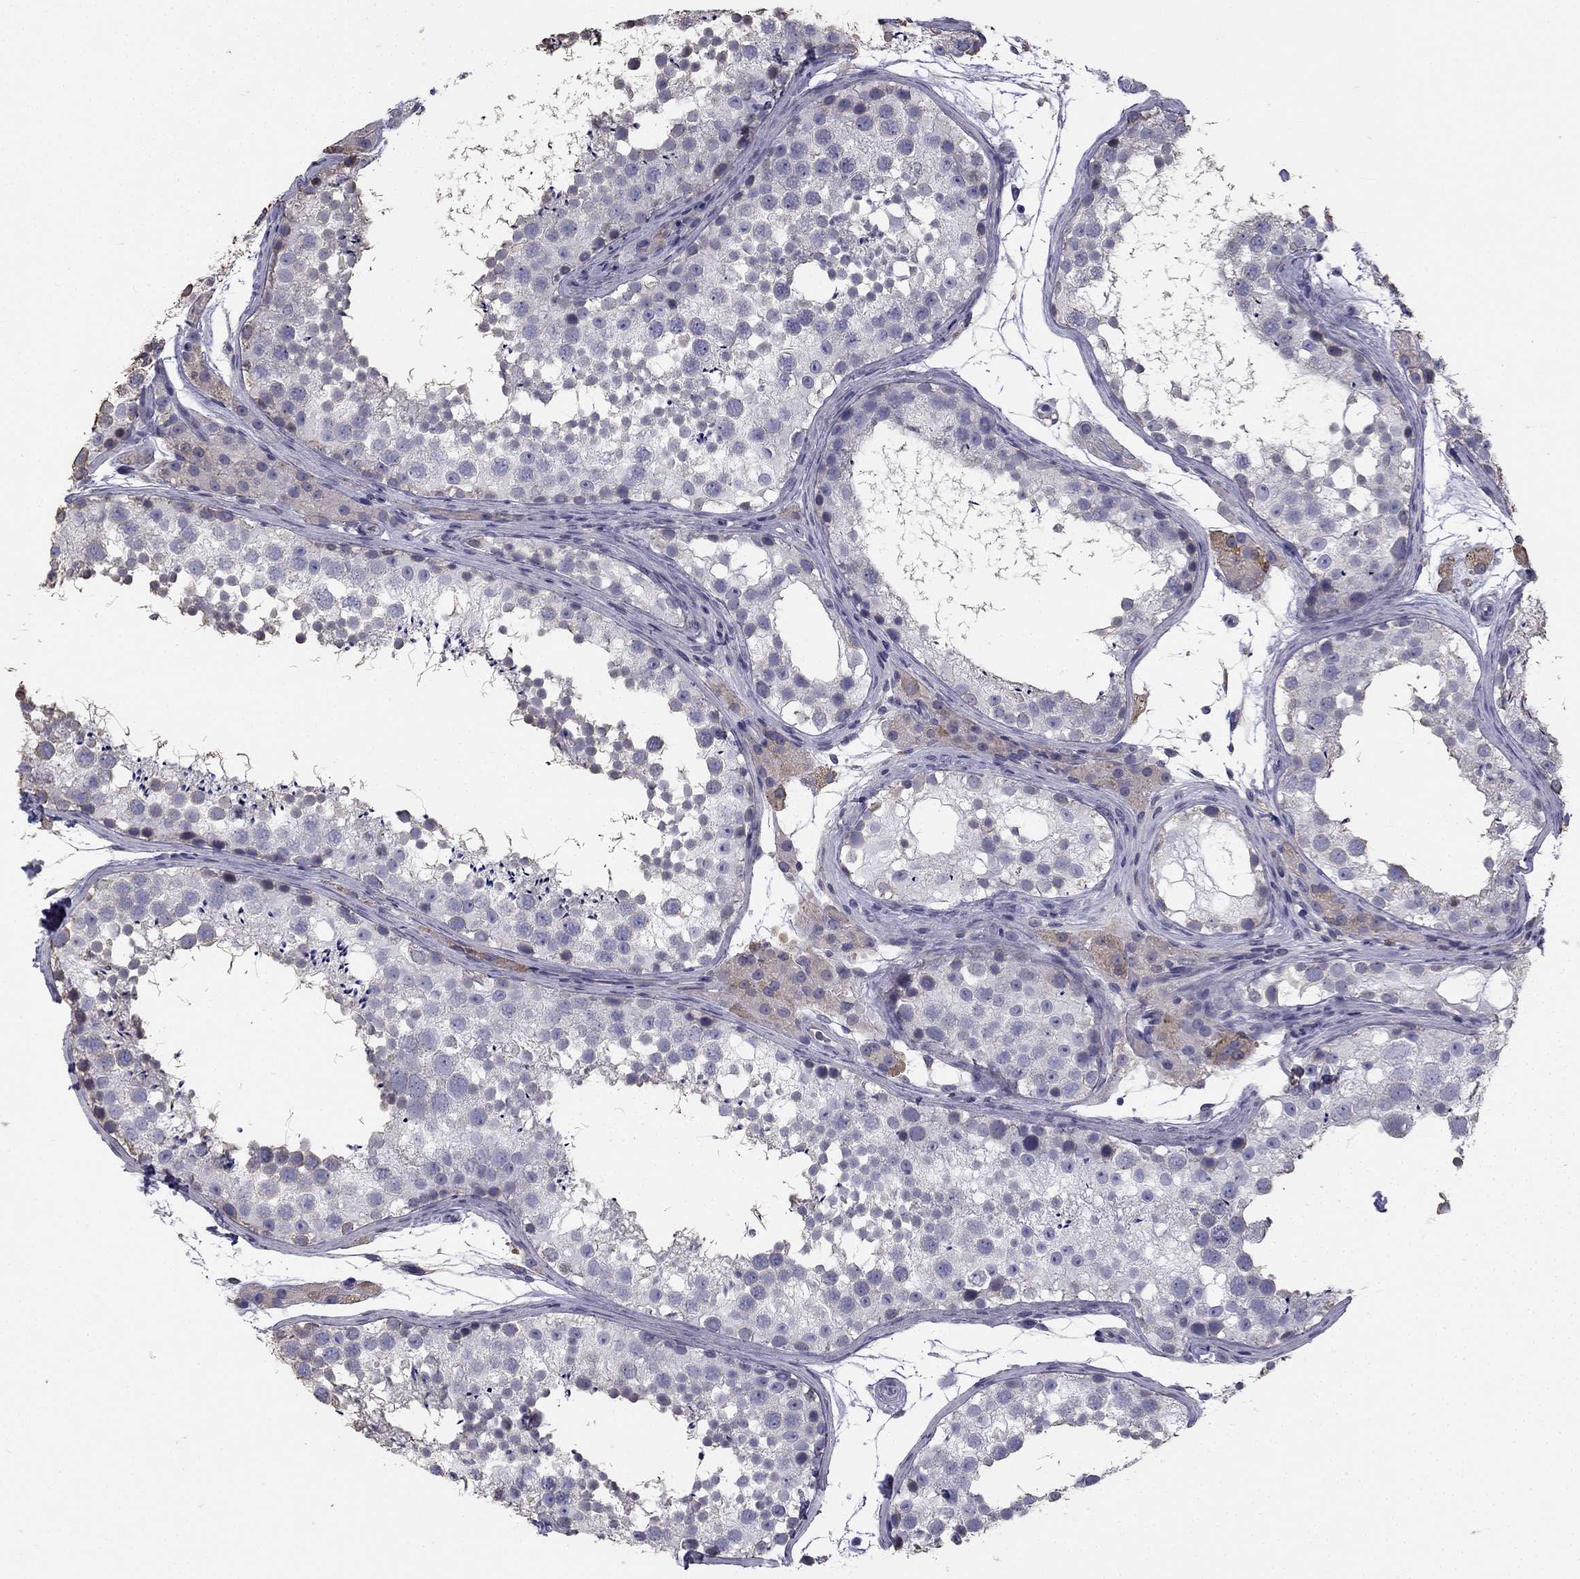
{"staining": {"intensity": "negative", "quantity": "none", "location": "none"}, "tissue": "testis", "cell_type": "Cells in seminiferous ducts", "image_type": "normal", "snomed": [{"axis": "morphology", "description": "Normal tissue, NOS"}, {"axis": "topography", "description": "Testis"}], "caption": "Immunohistochemistry (IHC) micrograph of benign testis: testis stained with DAB (3,3'-diaminobenzidine) demonstrates no significant protein staining in cells in seminiferous ducts.", "gene": "CCDC40", "patient": {"sex": "male", "age": 41}}